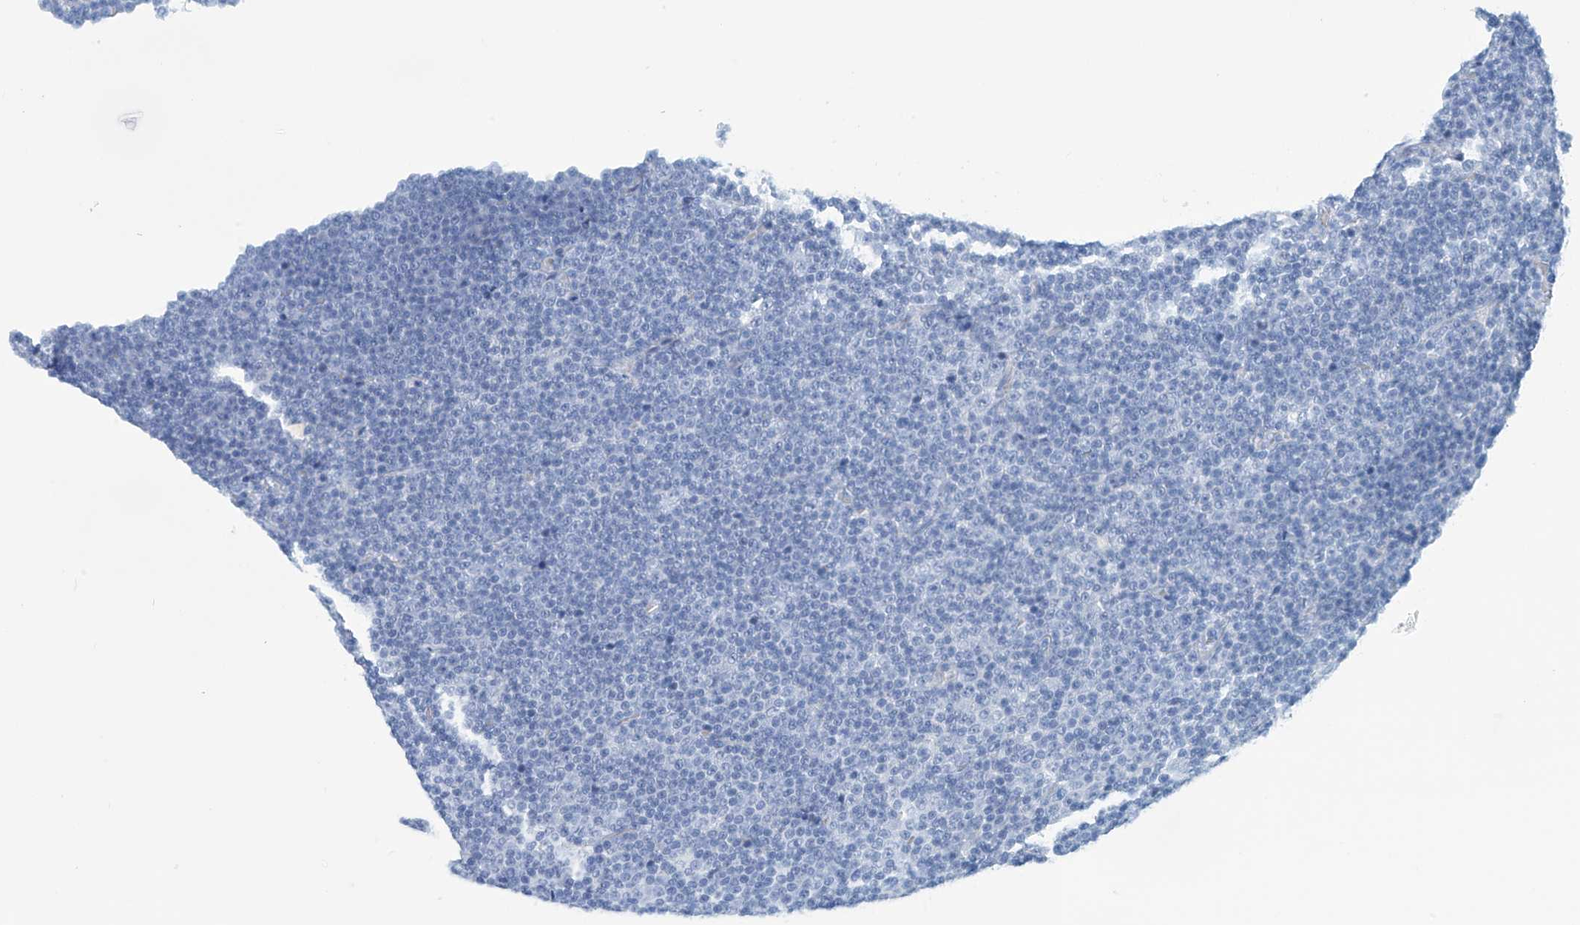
{"staining": {"intensity": "negative", "quantity": "none", "location": "none"}, "tissue": "lymphoma", "cell_type": "Tumor cells", "image_type": "cancer", "snomed": [{"axis": "morphology", "description": "Malignant lymphoma, non-Hodgkin's type, Low grade"}, {"axis": "topography", "description": "Lymph node"}], "caption": "IHC of human malignant lymphoma, non-Hodgkin's type (low-grade) exhibits no positivity in tumor cells.", "gene": "DSP", "patient": {"sex": "female", "age": 67}}